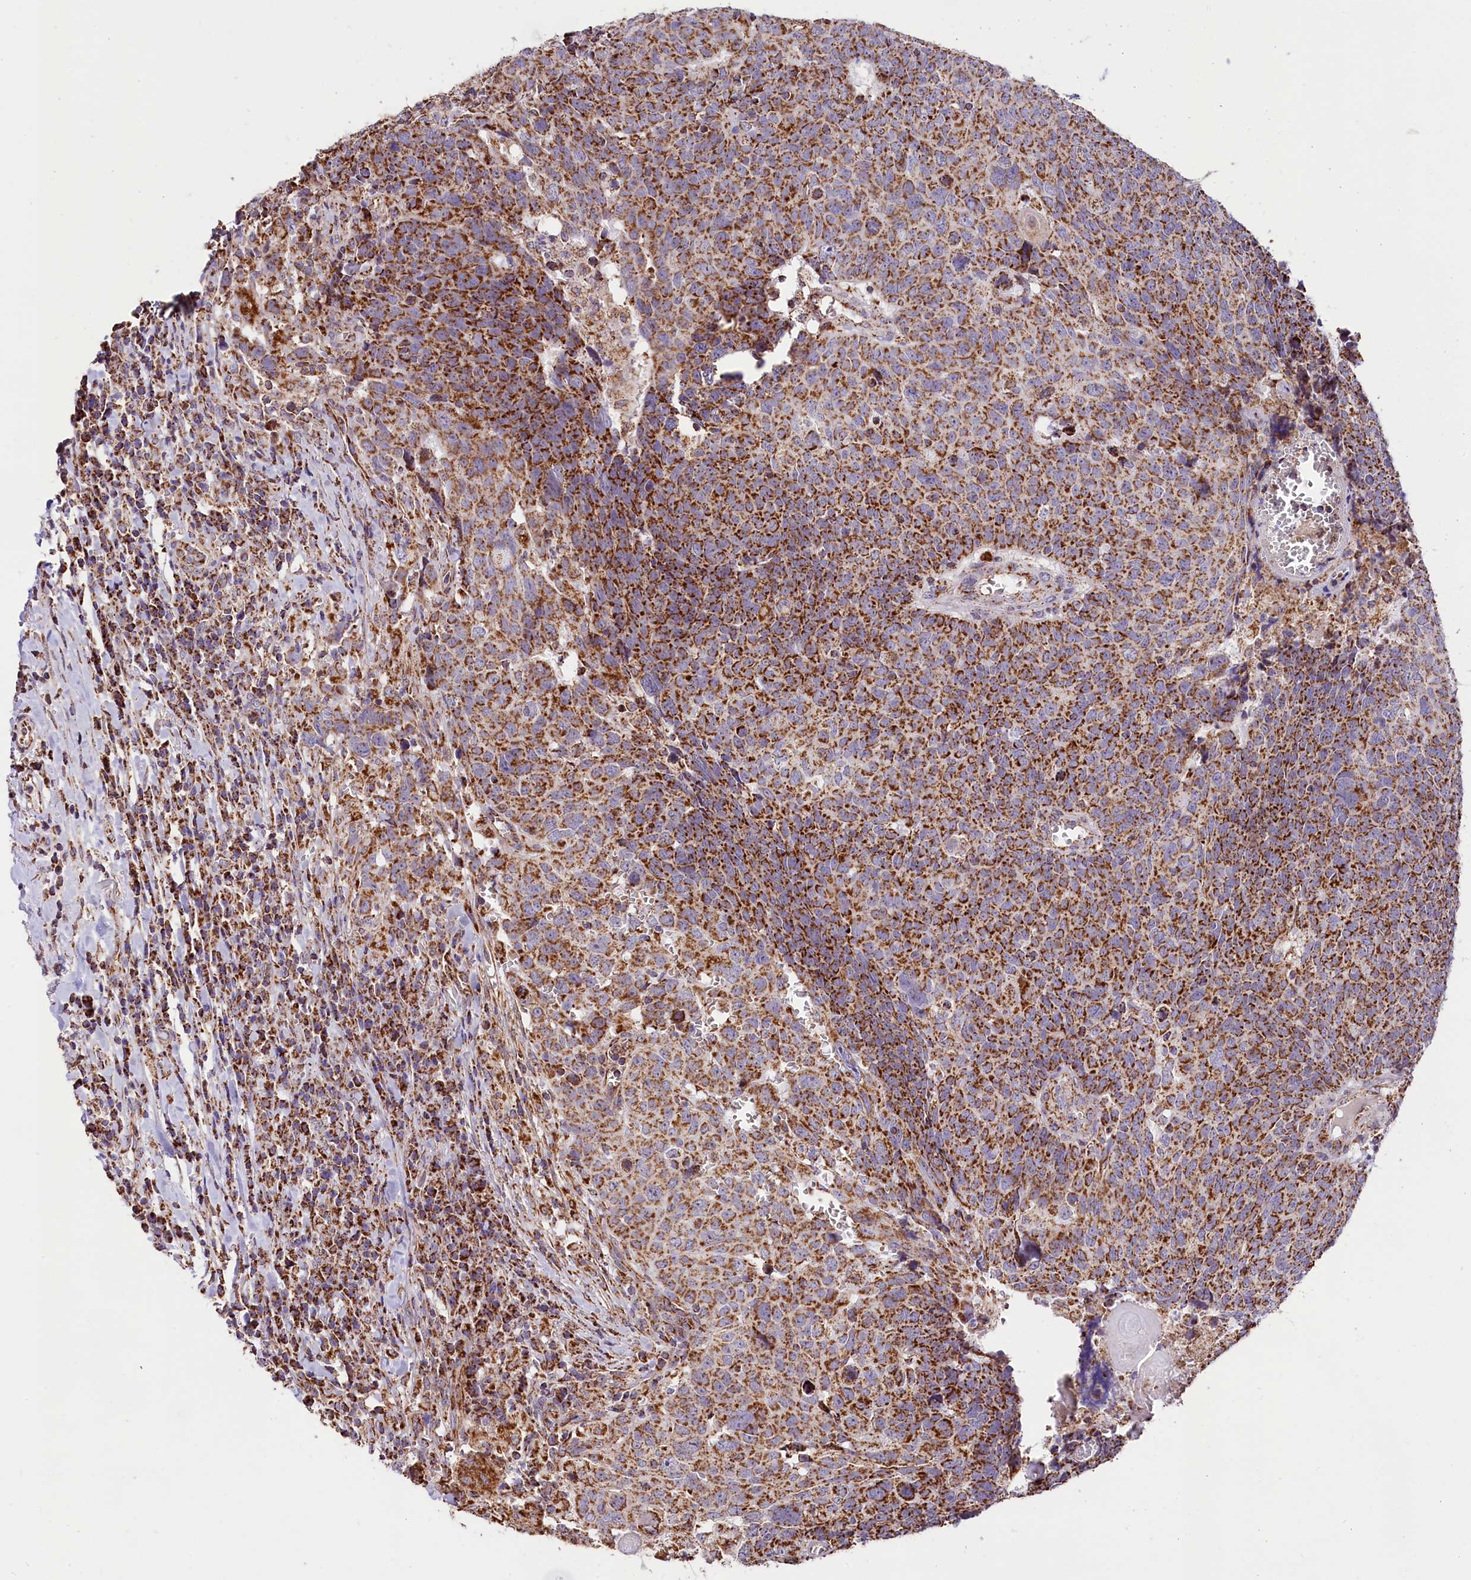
{"staining": {"intensity": "strong", "quantity": ">75%", "location": "cytoplasmic/membranous"}, "tissue": "head and neck cancer", "cell_type": "Tumor cells", "image_type": "cancer", "snomed": [{"axis": "morphology", "description": "Squamous cell carcinoma, NOS"}, {"axis": "topography", "description": "Head-Neck"}], "caption": "DAB immunohistochemical staining of squamous cell carcinoma (head and neck) displays strong cytoplasmic/membranous protein staining in about >75% of tumor cells.", "gene": "NDUFA8", "patient": {"sex": "male", "age": 66}}